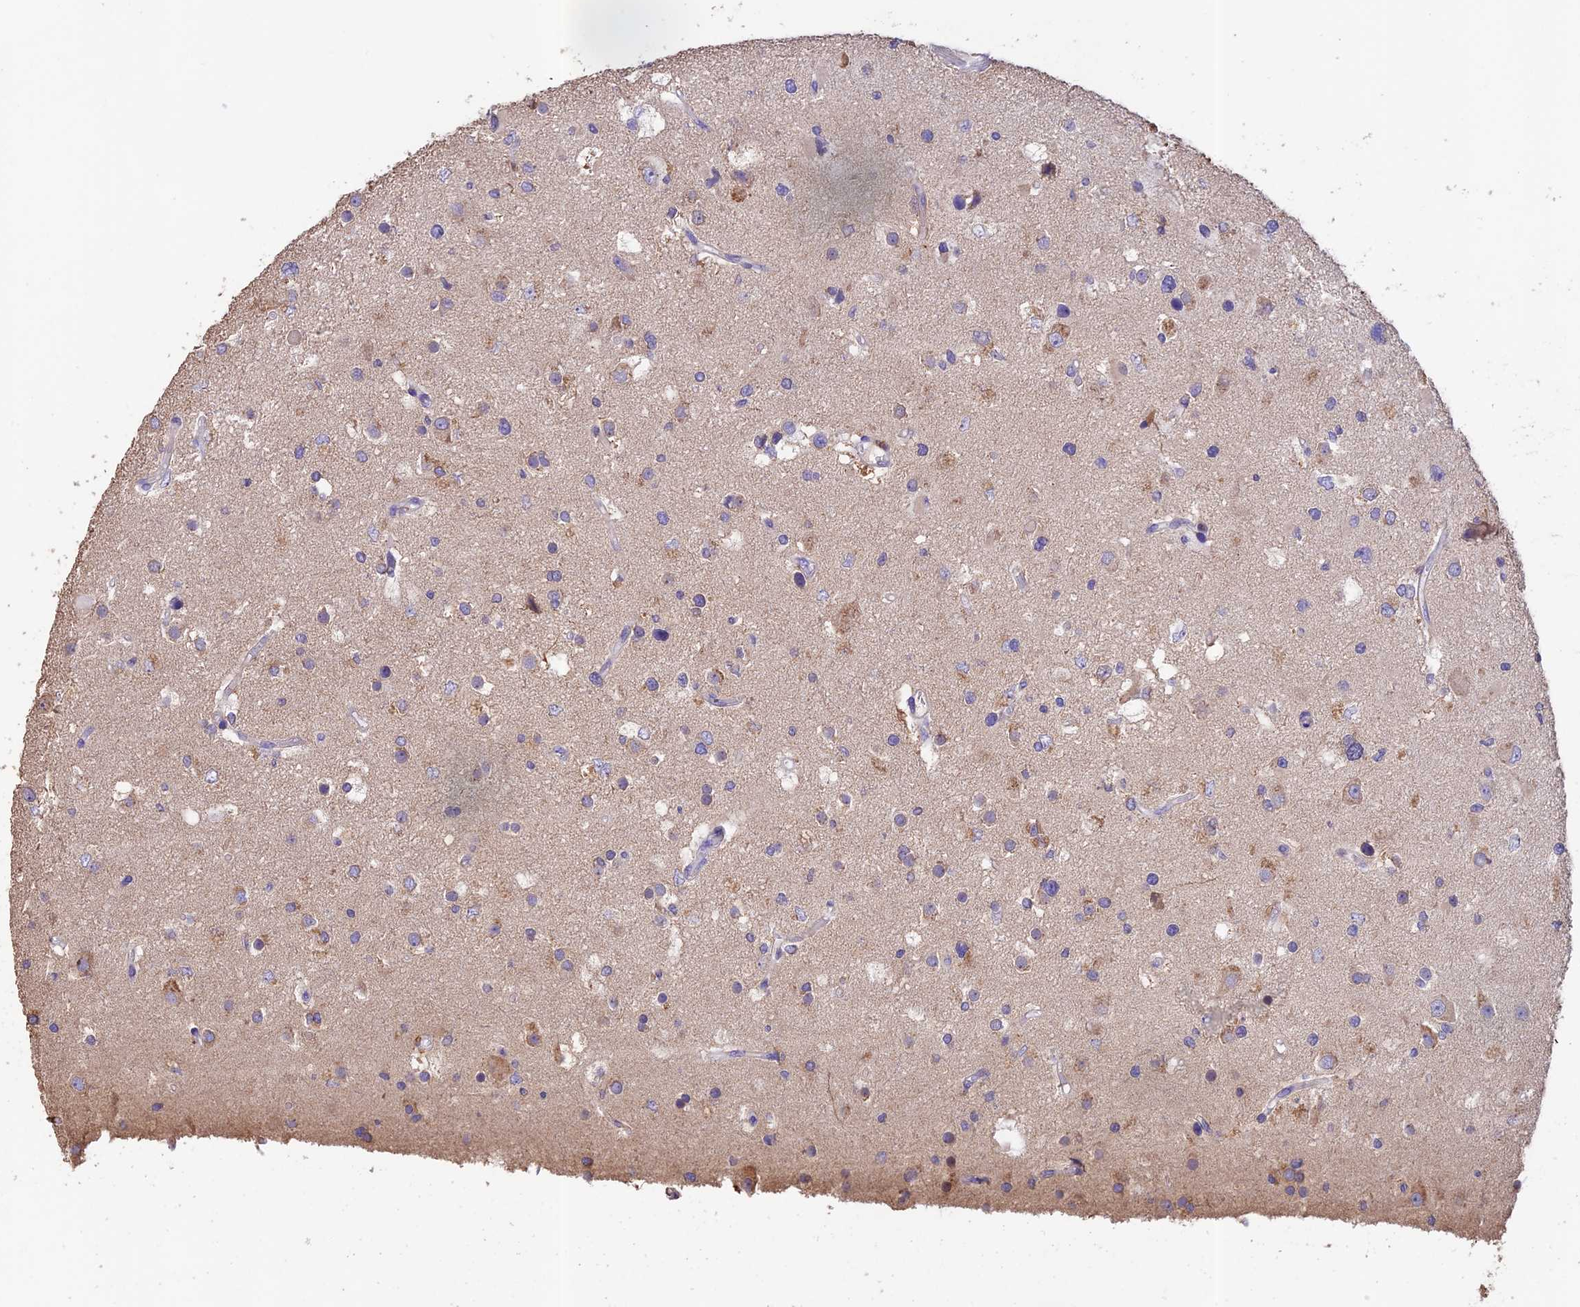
{"staining": {"intensity": "negative", "quantity": "none", "location": "none"}, "tissue": "glioma", "cell_type": "Tumor cells", "image_type": "cancer", "snomed": [{"axis": "morphology", "description": "Glioma, malignant, High grade"}, {"axis": "topography", "description": "Brain"}], "caption": "The immunohistochemistry (IHC) histopathology image has no significant staining in tumor cells of glioma tissue. (Brightfield microscopy of DAB immunohistochemistry at high magnification).", "gene": "EMC3", "patient": {"sex": "male", "age": 53}}